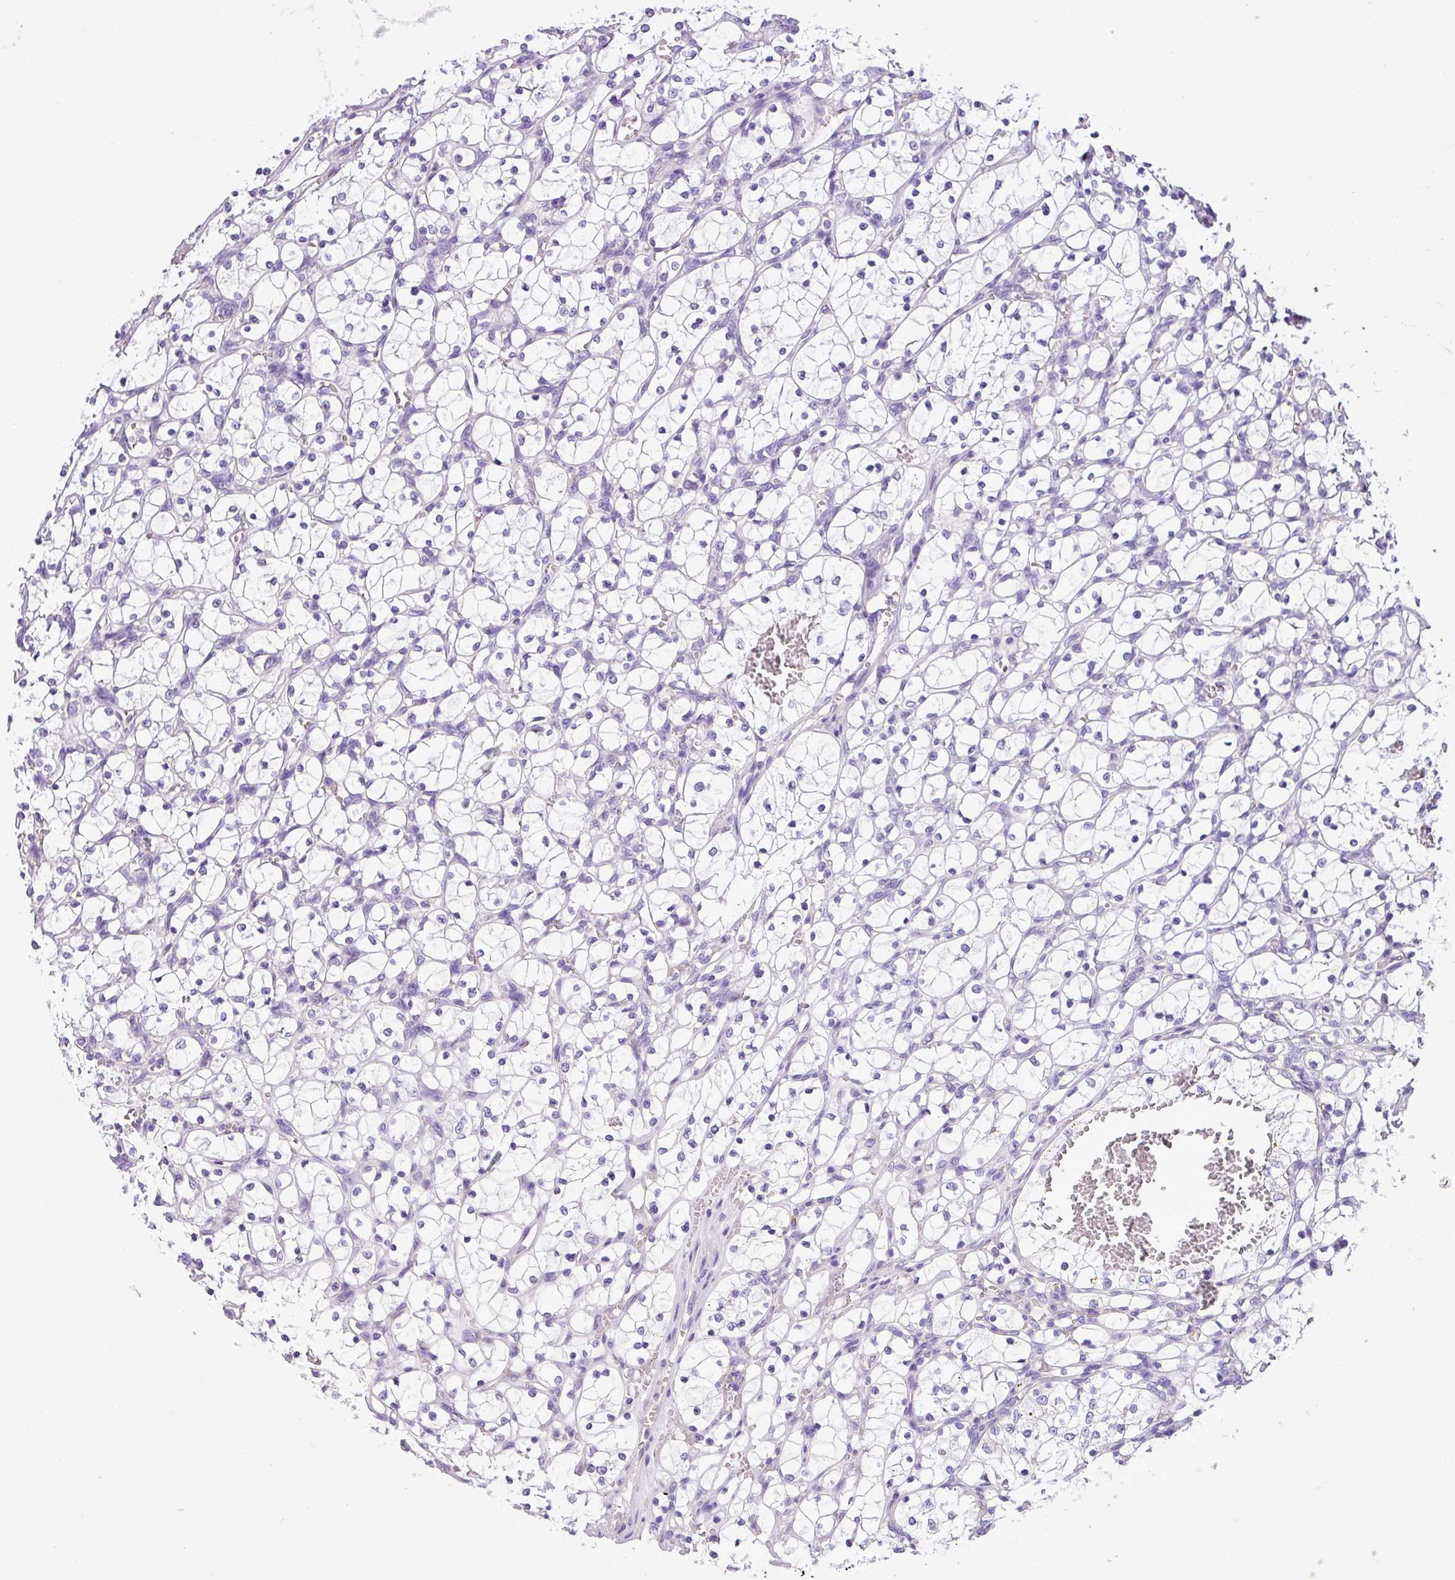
{"staining": {"intensity": "negative", "quantity": "none", "location": "none"}, "tissue": "renal cancer", "cell_type": "Tumor cells", "image_type": "cancer", "snomed": [{"axis": "morphology", "description": "Adenocarcinoma, NOS"}, {"axis": "topography", "description": "Kidney"}], "caption": "Renal cancer (adenocarcinoma) stained for a protein using immunohistochemistry demonstrates no staining tumor cells.", "gene": "ZNF334", "patient": {"sex": "female", "age": 69}}